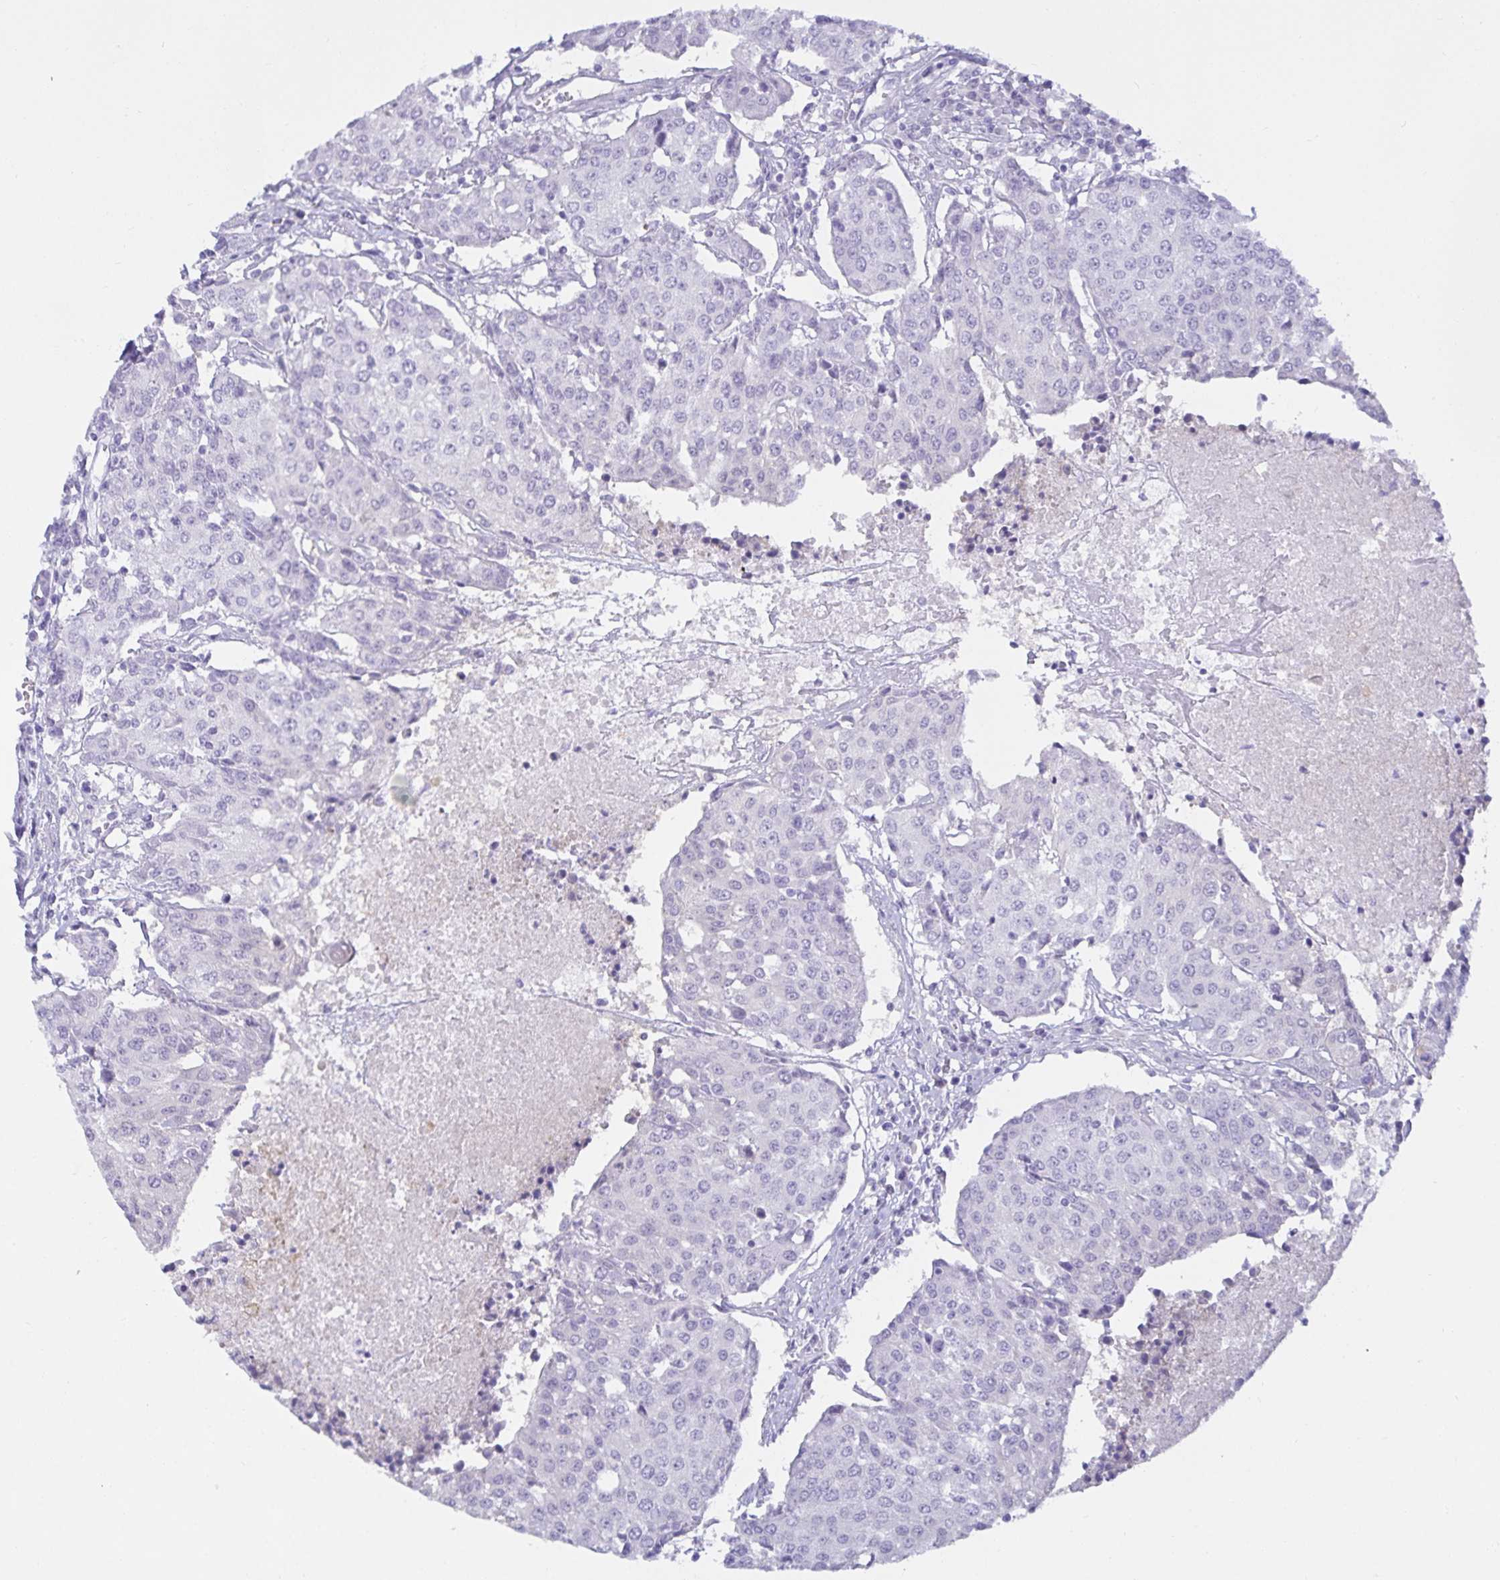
{"staining": {"intensity": "negative", "quantity": "none", "location": "none"}, "tissue": "urothelial cancer", "cell_type": "Tumor cells", "image_type": "cancer", "snomed": [{"axis": "morphology", "description": "Urothelial carcinoma, High grade"}, {"axis": "topography", "description": "Urinary bladder"}], "caption": "This is an IHC histopathology image of human urothelial carcinoma (high-grade). There is no staining in tumor cells.", "gene": "MON2", "patient": {"sex": "female", "age": 85}}